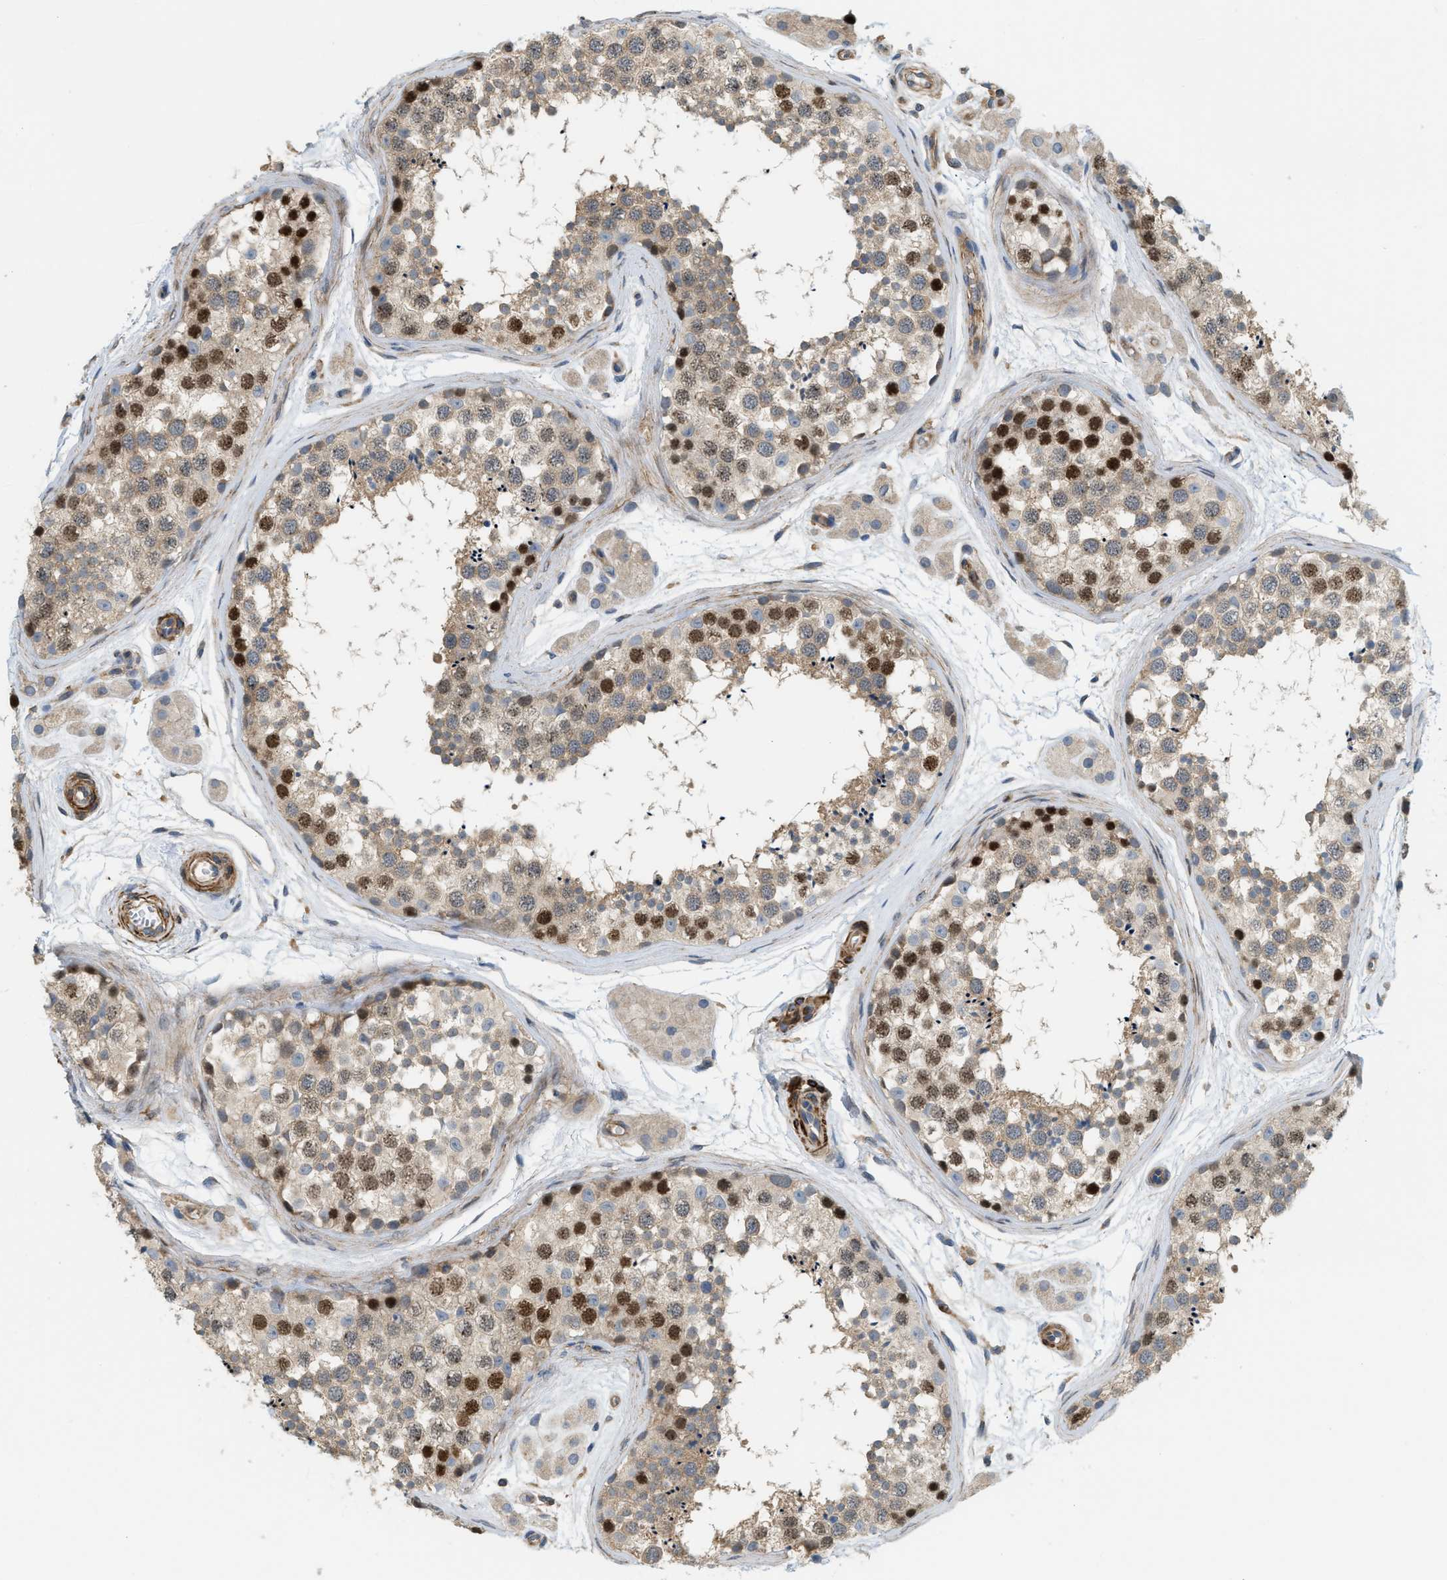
{"staining": {"intensity": "strong", "quantity": "25%-75%", "location": "cytoplasmic/membranous,nuclear"}, "tissue": "testis", "cell_type": "Cells in seminiferous ducts", "image_type": "normal", "snomed": [{"axis": "morphology", "description": "Normal tissue, NOS"}, {"axis": "topography", "description": "Testis"}], "caption": "The micrograph exhibits immunohistochemical staining of unremarkable testis. There is strong cytoplasmic/membranous,nuclear positivity is appreciated in approximately 25%-75% of cells in seminiferous ducts. Nuclei are stained in blue.", "gene": "BTN3A2", "patient": {"sex": "male", "age": 56}}